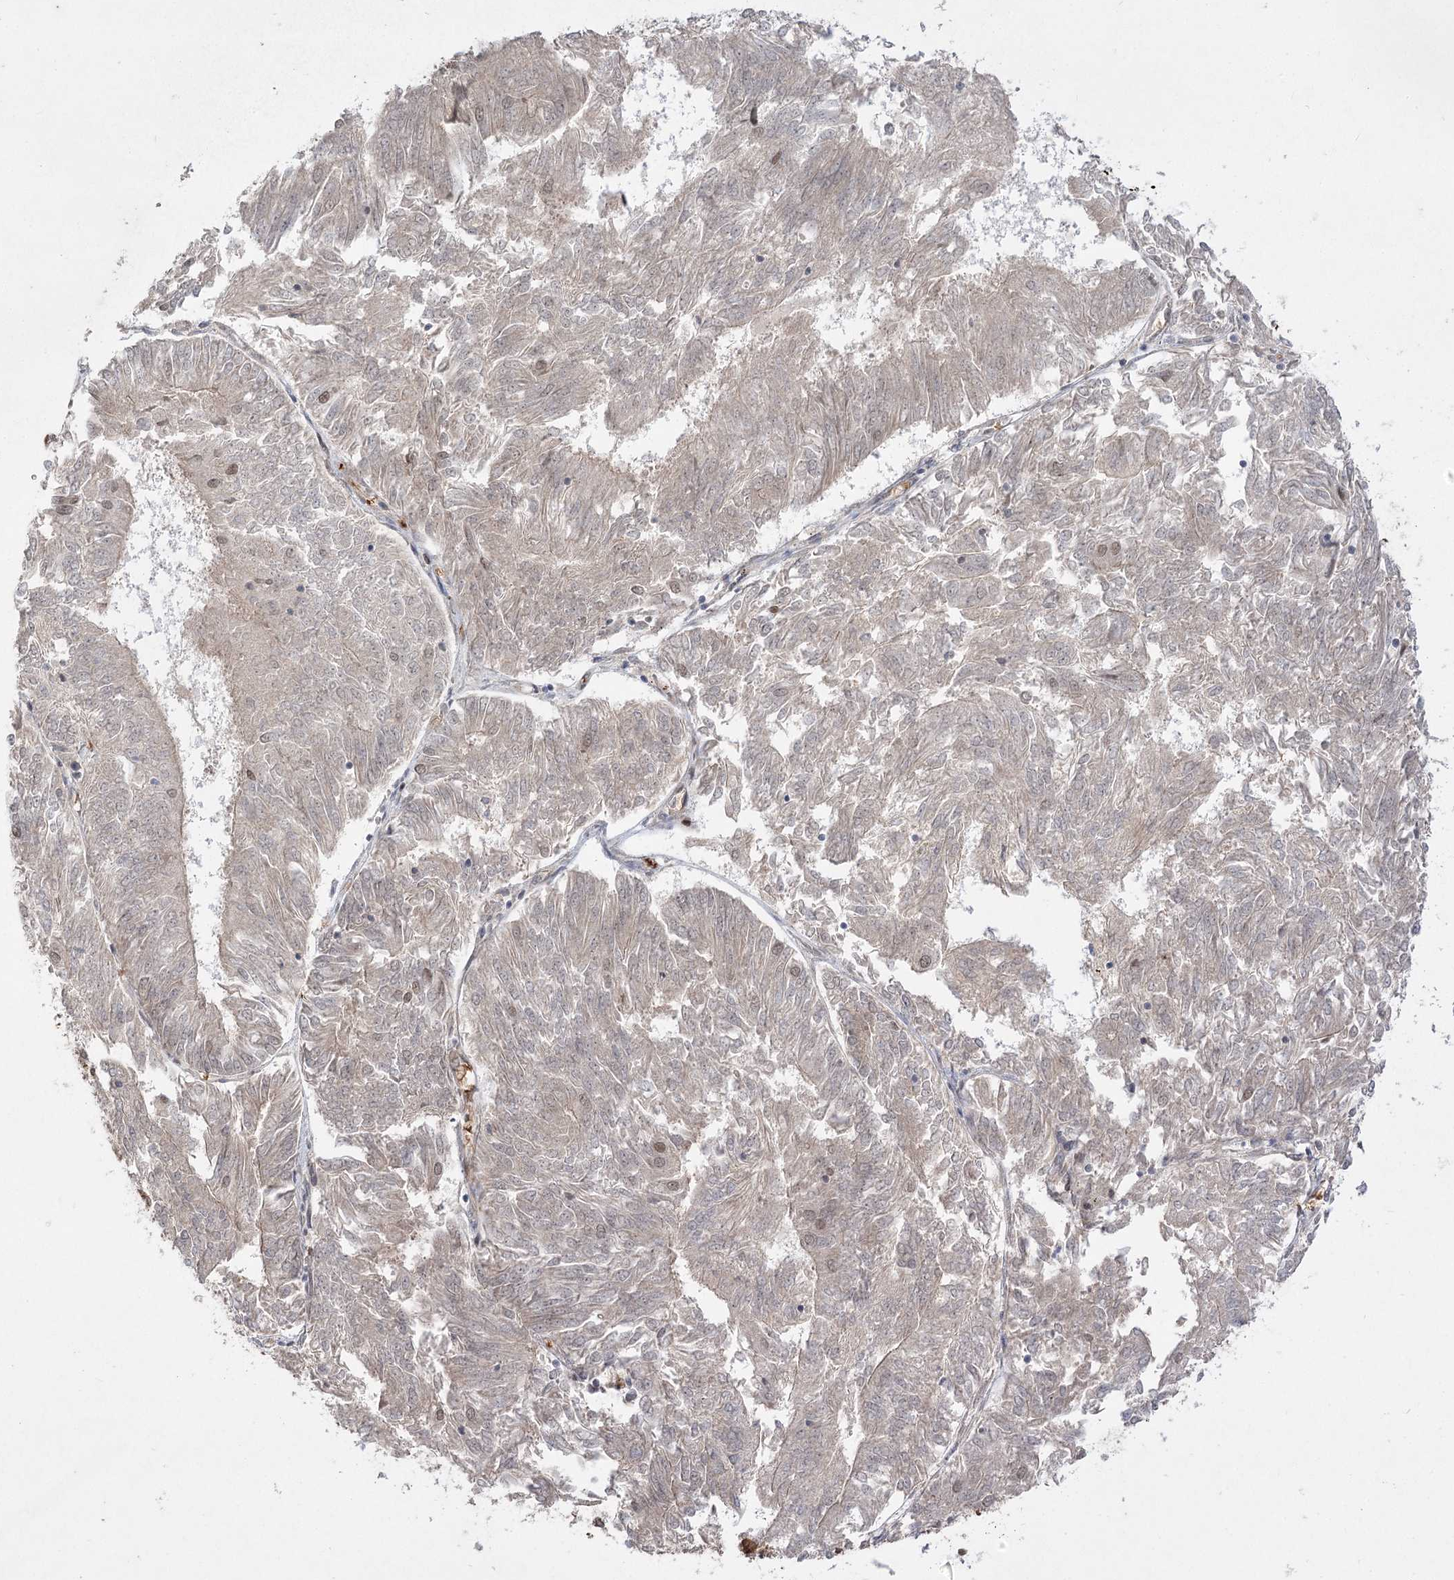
{"staining": {"intensity": "weak", "quantity": "<25%", "location": "nuclear"}, "tissue": "endometrial cancer", "cell_type": "Tumor cells", "image_type": "cancer", "snomed": [{"axis": "morphology", "description": "Adenocarcinoma, NOS"}, {"axis": "topography", "description": "Endometrium"}], "caption": "Protein analysis of adenocarcinoma (endometrial) shows no significant staining in tumor cells. (Immunohistochemistry (ihc), brightfield microscopy, high magnification).", "gene": "HELQ", "patient": {"sex": "female", "age": 86}}